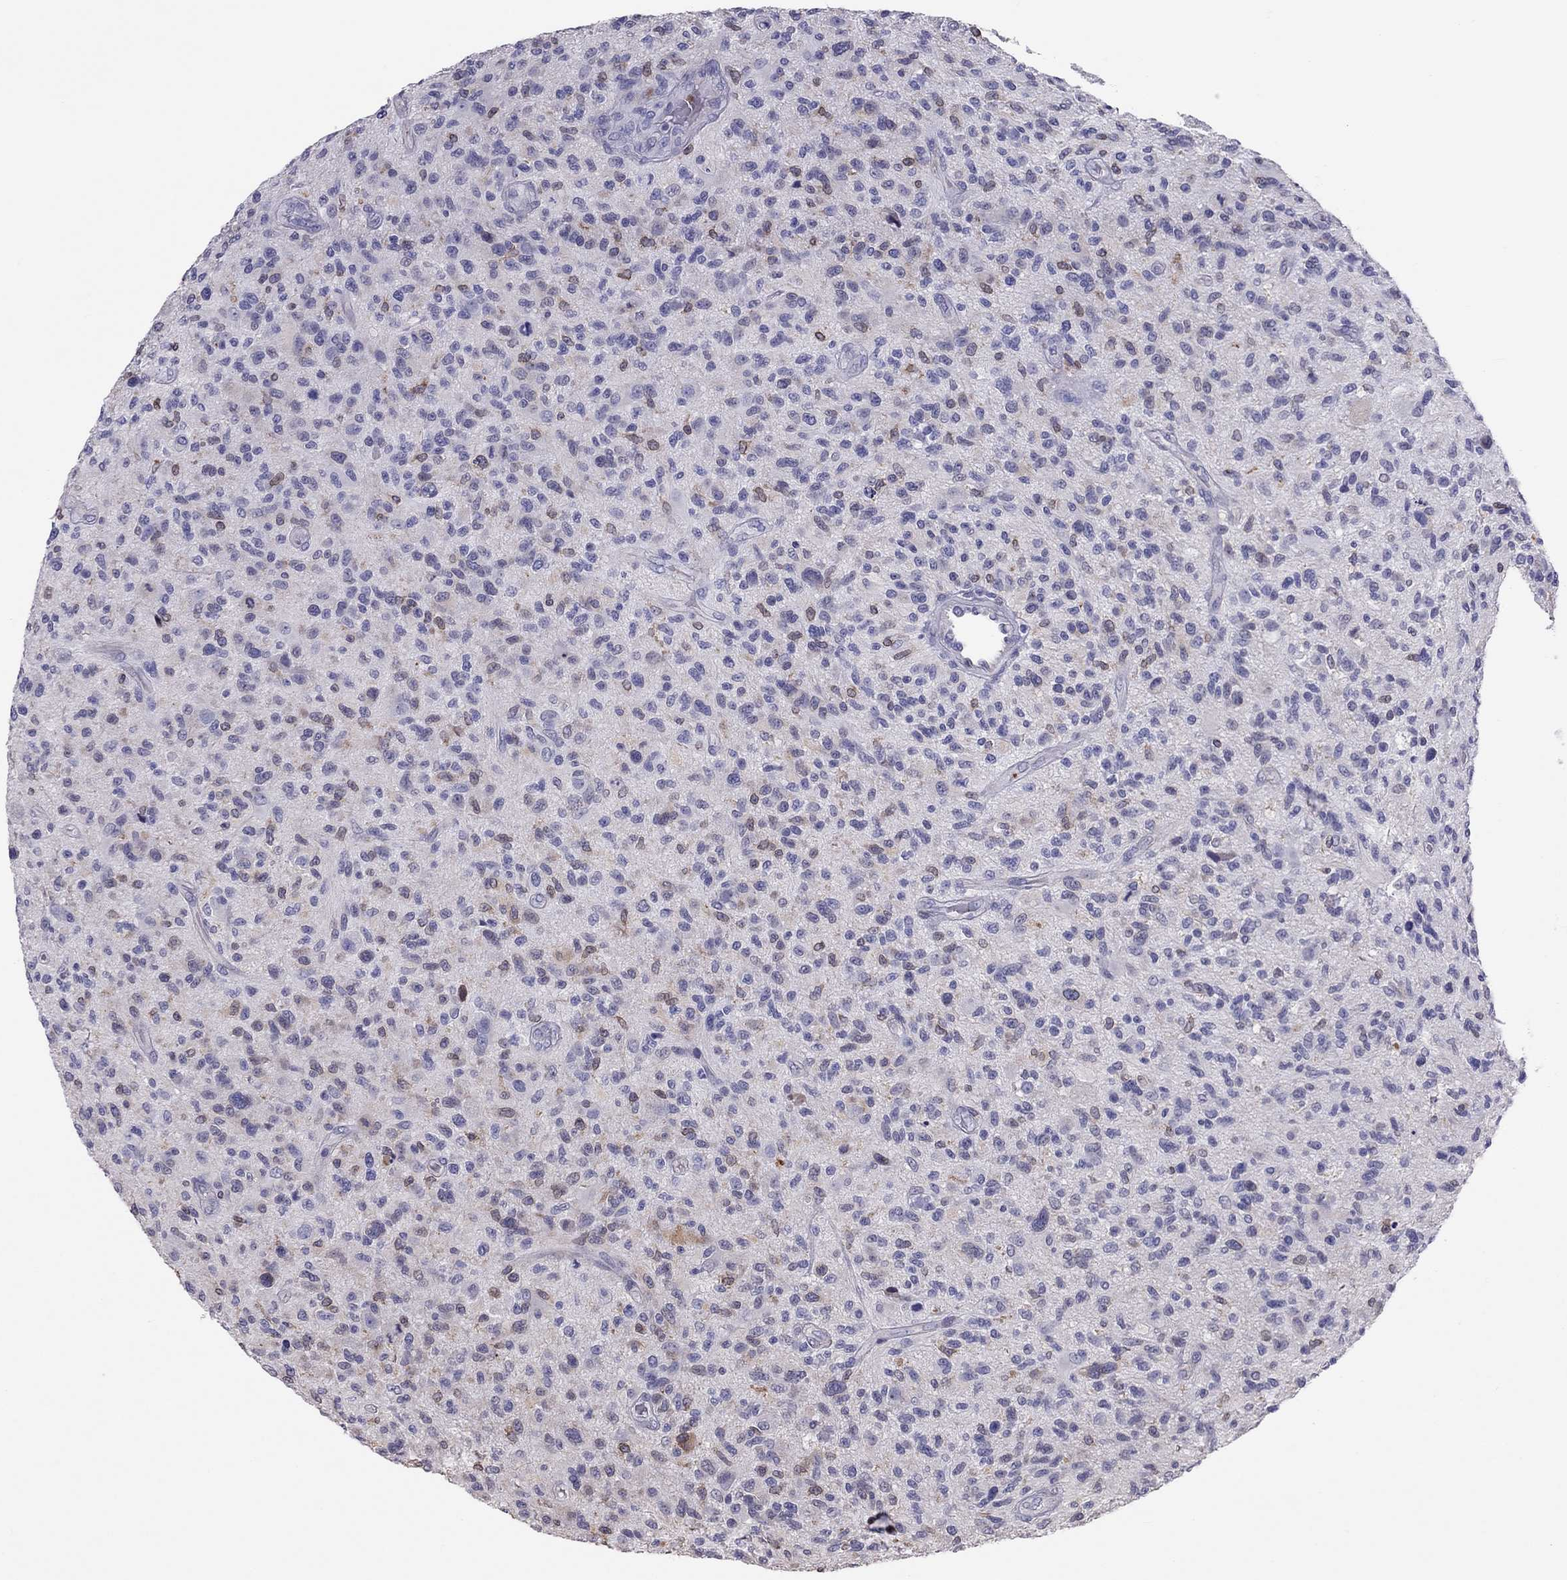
{"staining": {"intensity": "negative", "quantity": "none", "location": "none"}, "tissue": "glioma", "cell_type": "Tumor cells", "image_type": "cancer", "snomed": [{"axis": "morphology", "description": "Glioma, malignant, High grade"}, {"axis": "topography", "description": "Brain"}], "caption": "The photomicrograph exhibits no significant positivity in tumor cells of malignant glioma (high-grade).", "gene": "ADORA2A", "patient": {"sex": "male", "age": 47}}